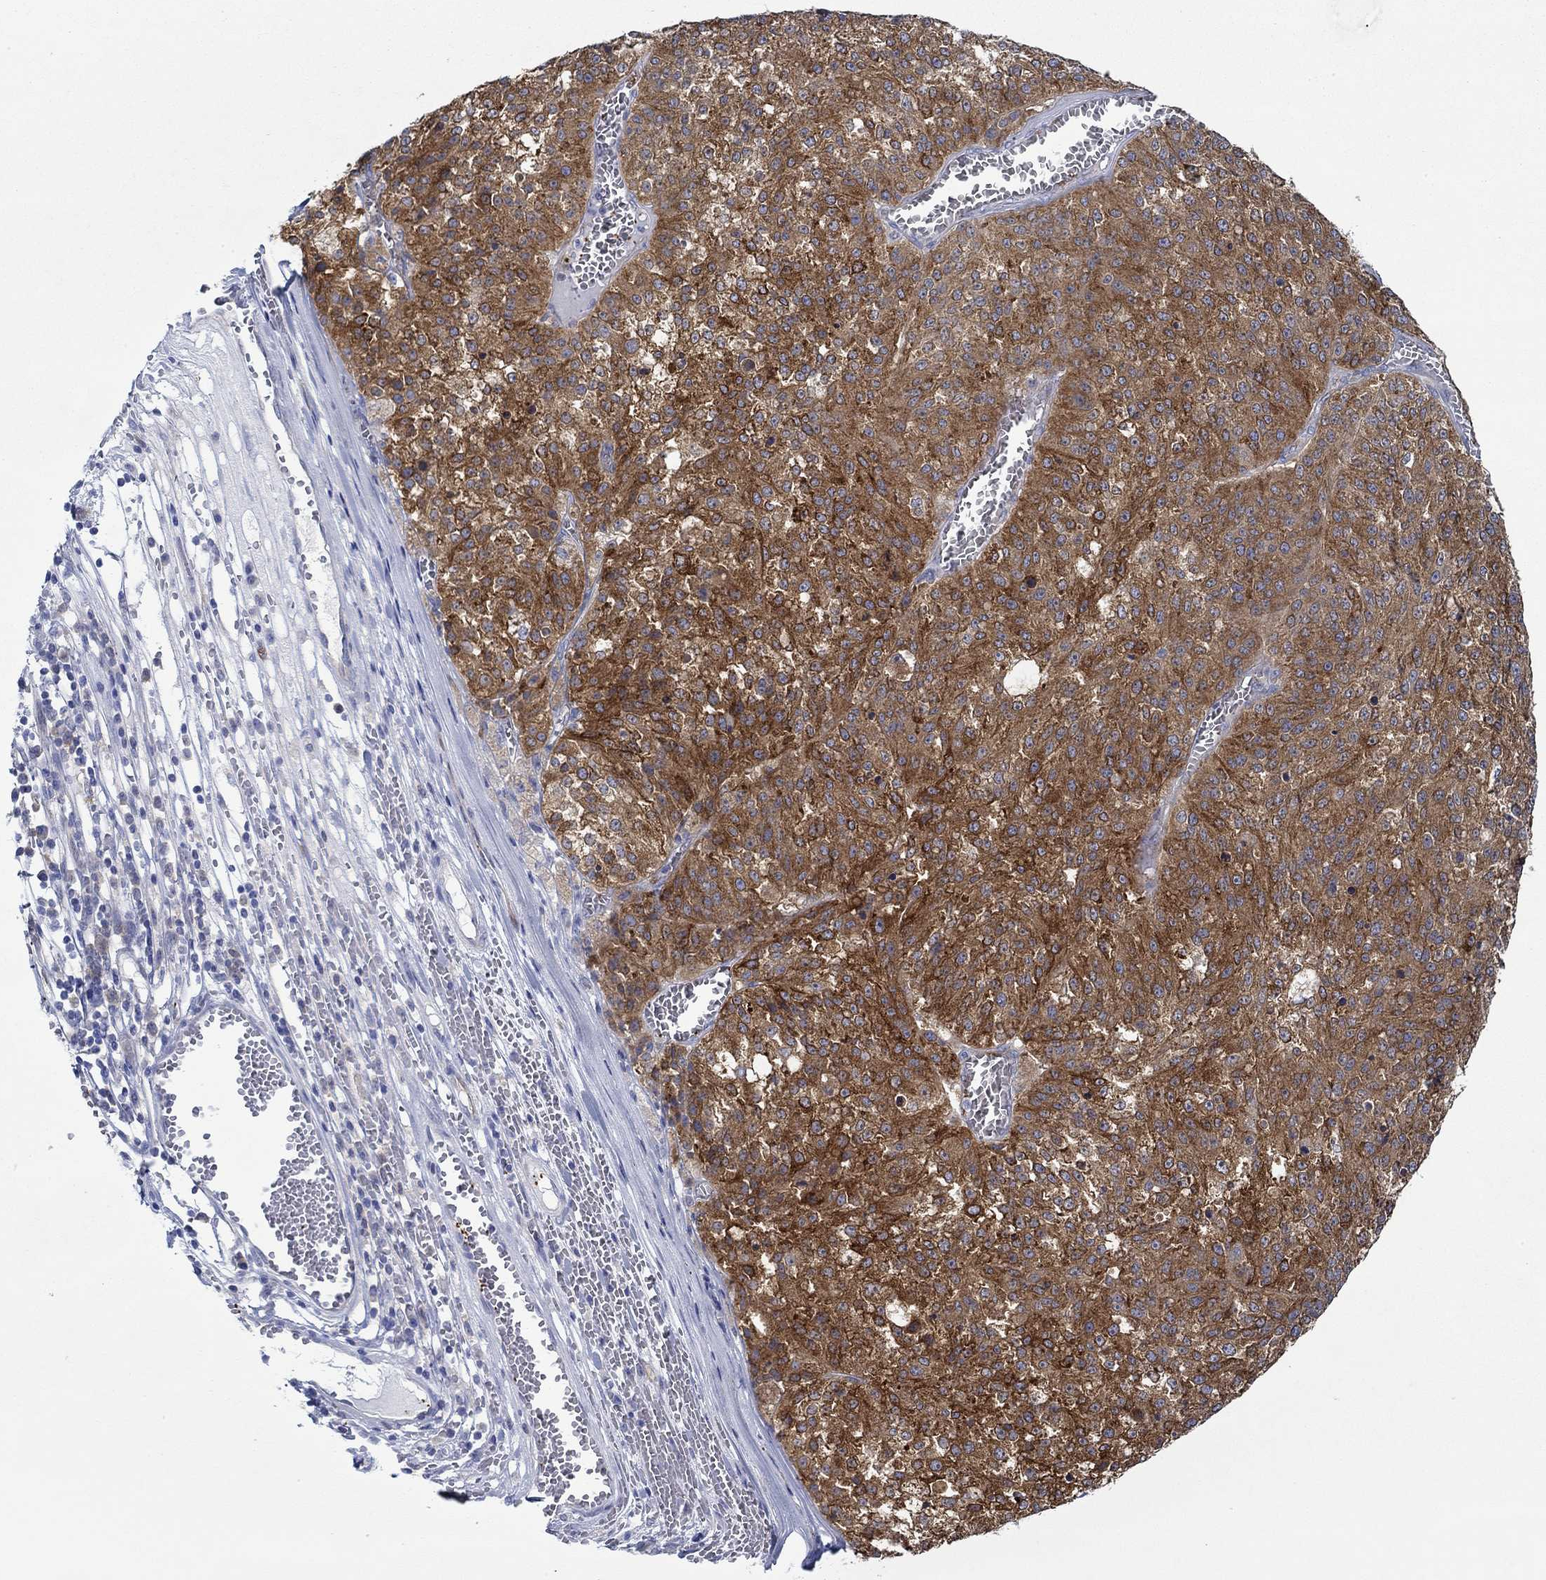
{"staining": {"intensity": "strong", "quantity": "25%-75%", "location": "cytoplasmic/membranous"}, "tissue": "melanoma", "cell_type": "Tumor cells", "image_type": "cancer", "snomed": [{"axis": "morphology", "description": "Malignant melanoma, Metastatic site"}, {"axis": "topography", "description": "Lymph node"}], "caption": "High-power microscopy captured an immunohistochemistry photomicrograph of melanoma, revealing strong cytoplasmic/membranous positivity in approximately 25%-75% of tumor cells.", "gene": "SLC27A3", "patient": {"sex": "female", "age": 64}}